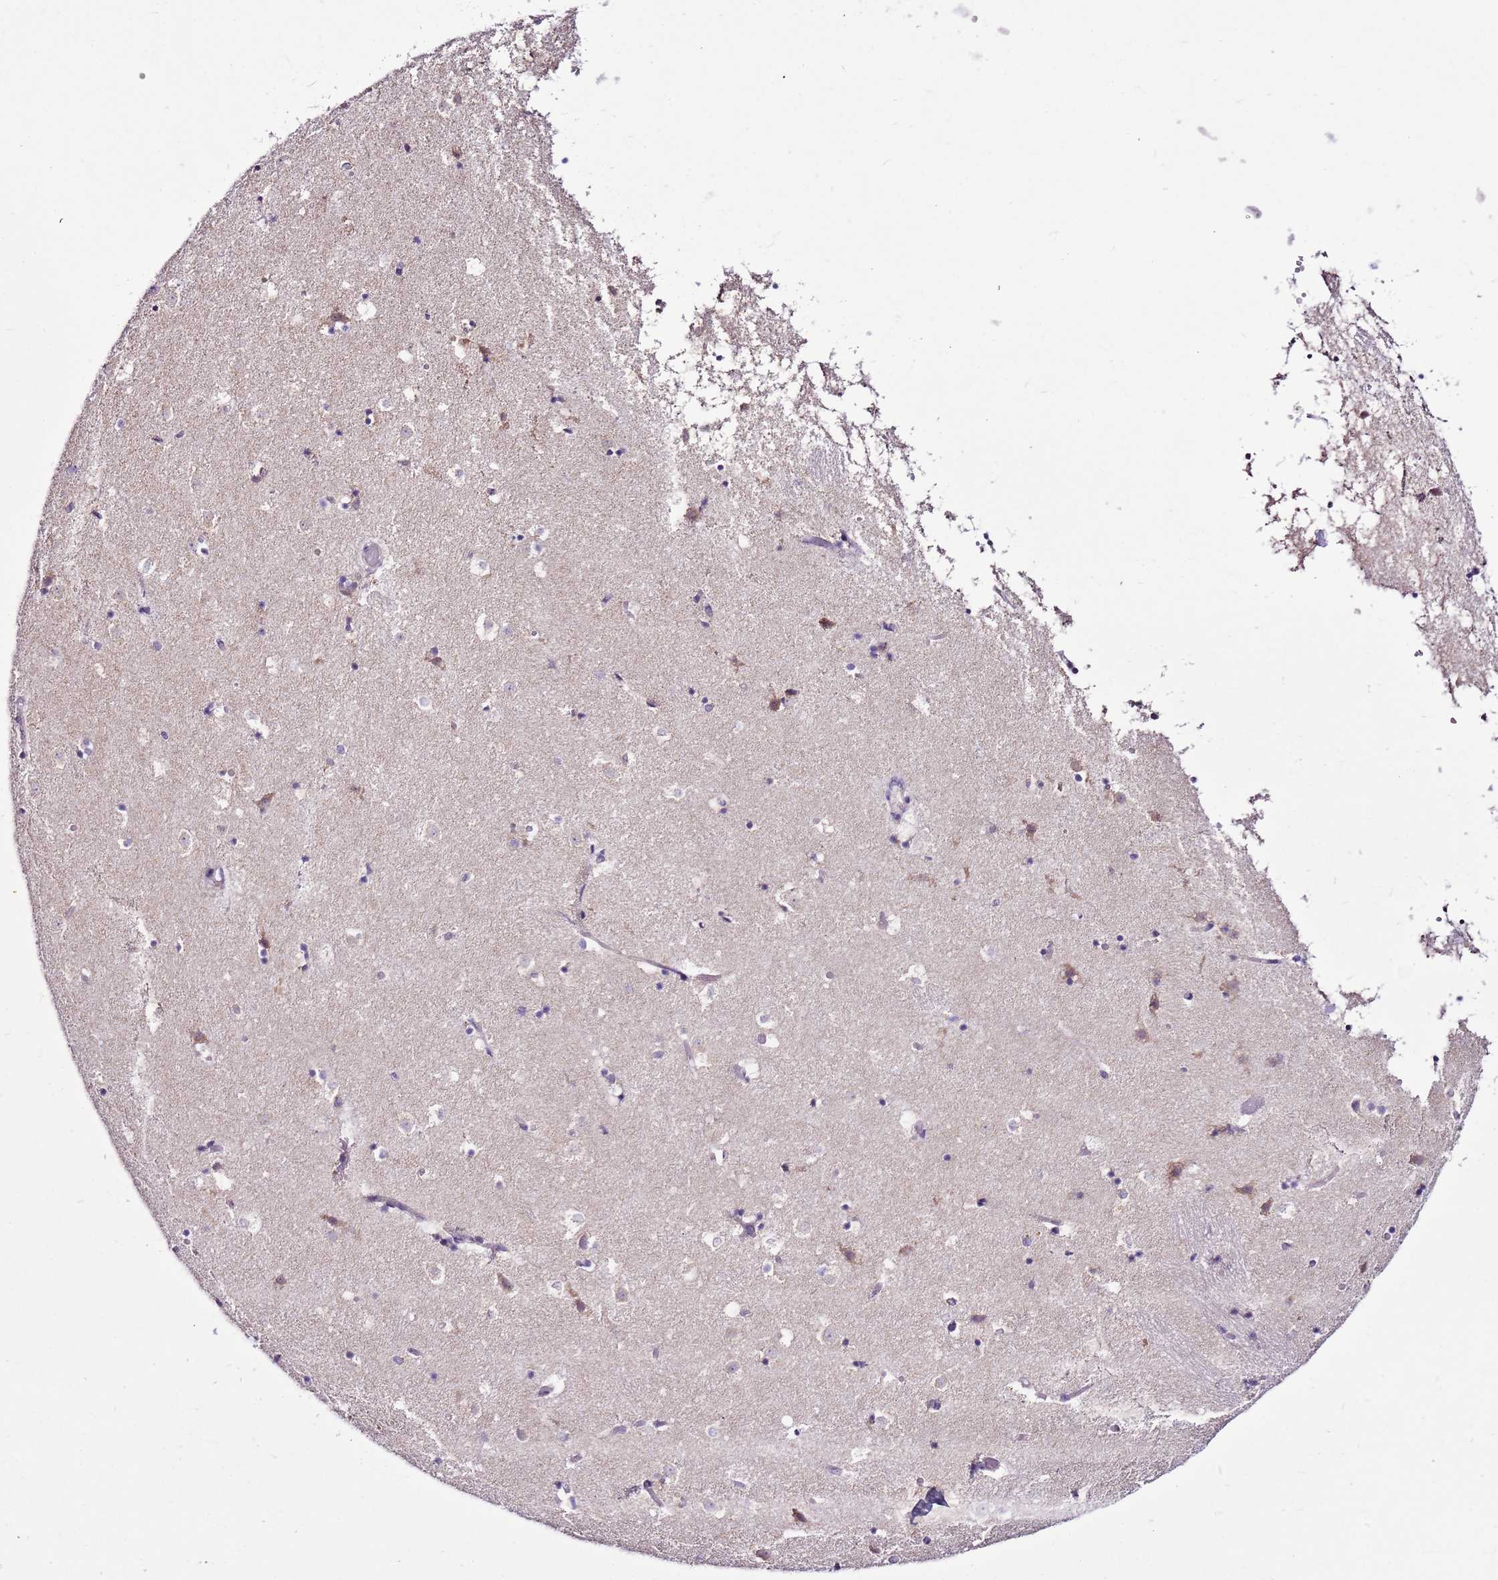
{"staining": {"intensity": "negative", "quantity": "none", "location": "none"}, "tissue": "caudate", "cell_type": "Glial cells", "image_type": "normal", "snomed": [{"axis": "morphology", "description": "Normal tissue, NOS"}, {"axis": "topography", "description": "Lateral ventricle wall"}], "caption": "This is an IHC image of unremarkable caudate. There is no positivity in glial cells.", "gene": "MRPL36", "patient": {"sex": "female", "age": 52}}